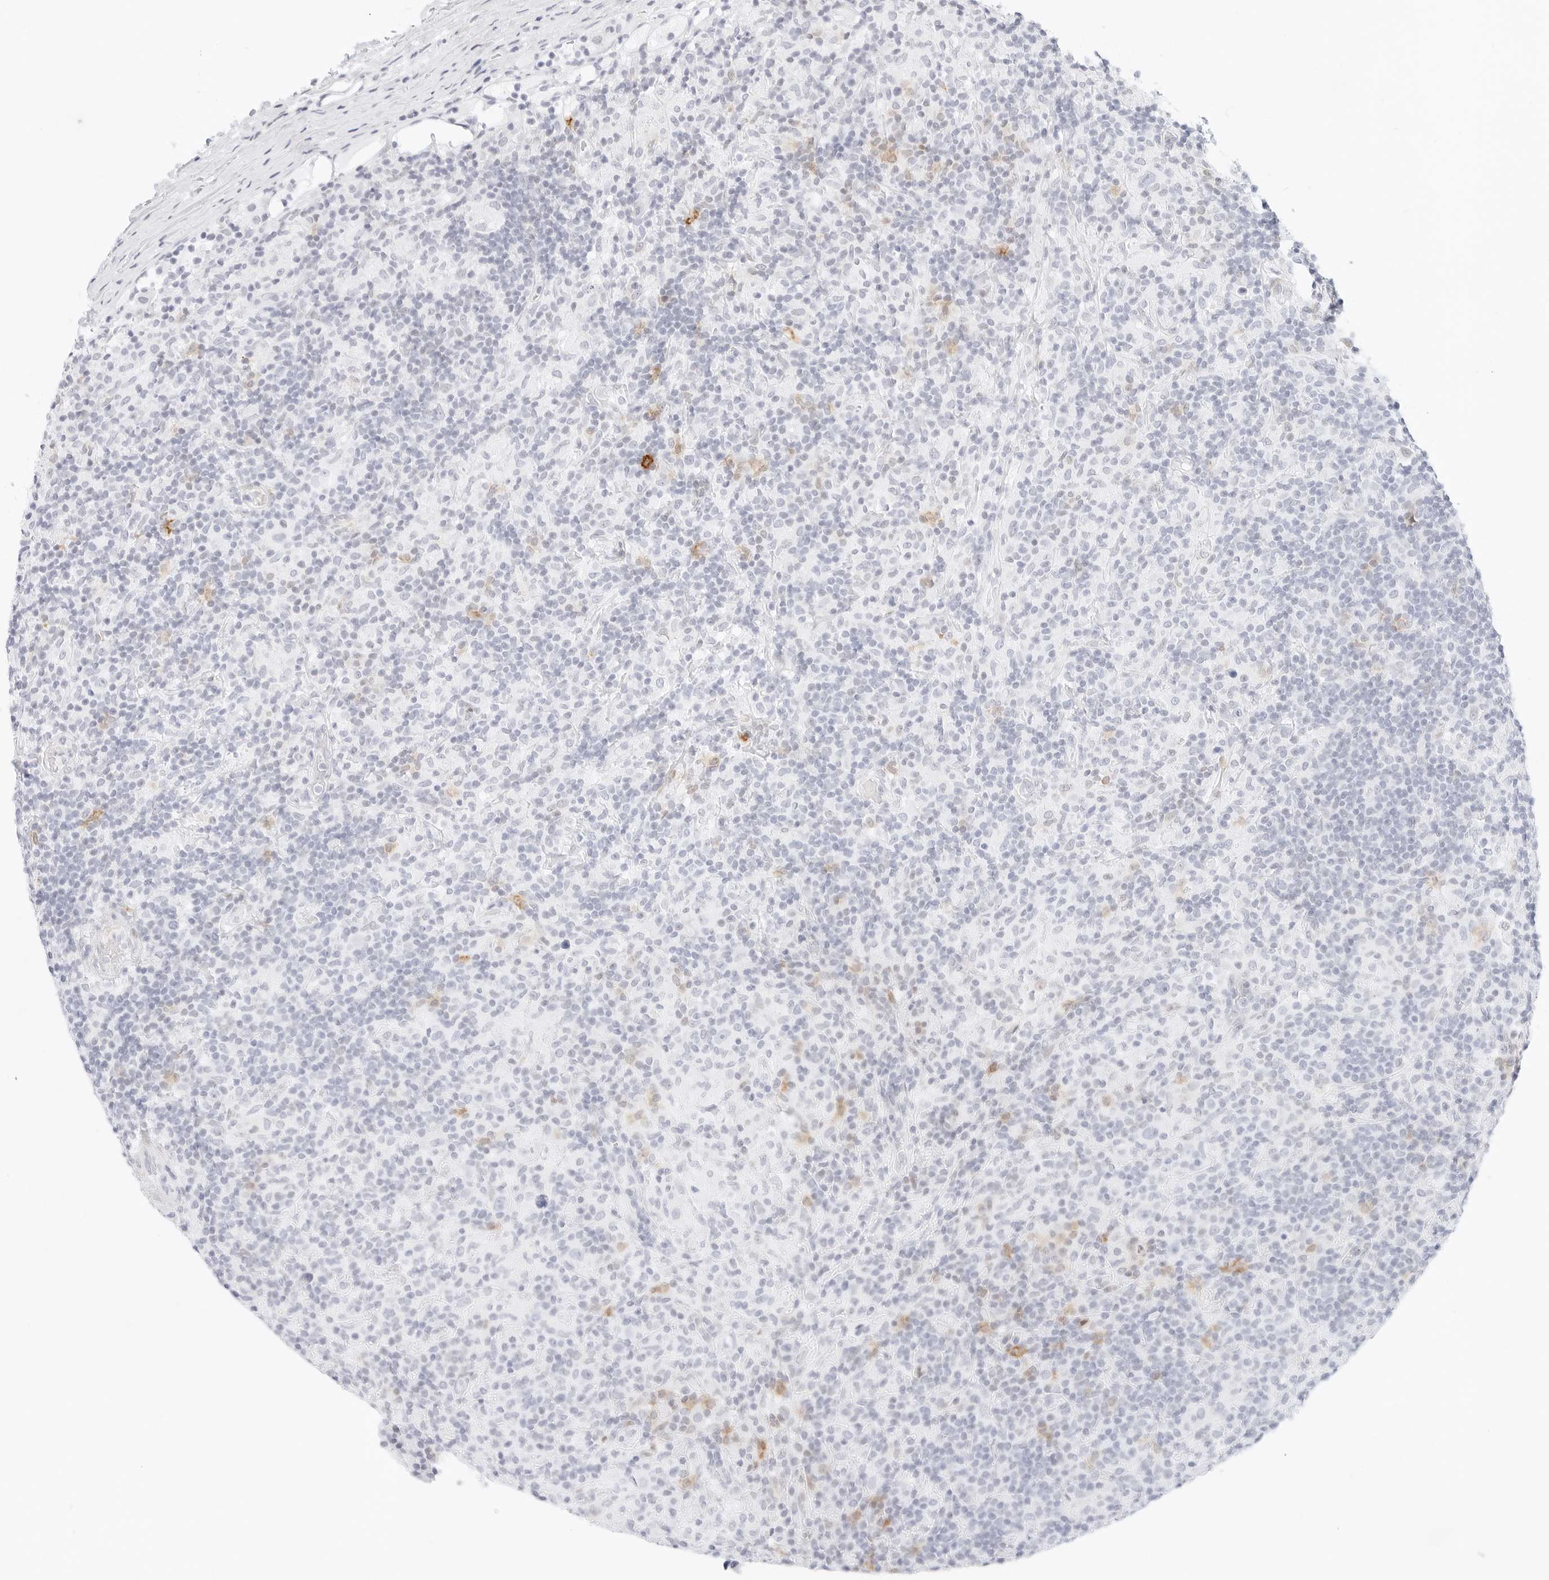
{"staining": {"intensity": "negative", "quantity": "none", "location": "none"}, "tissue": "lymphoma", "cell_type": "Tumor cells", "image_type": "cancer", "snomed": [{"axis": "morphology", "description": "Hodgkin's disease, NOS"}, {"axis": "topography", "description": "Lymph node"}], "caption": "DAB (3,3'-diaminobenzidine) immunohistochemical staining of human Hodgkin's disease demonstrates no significant expression in tumor cells.", "gene": "CDH1", "patient": {"sex": "male", "age": 70}}